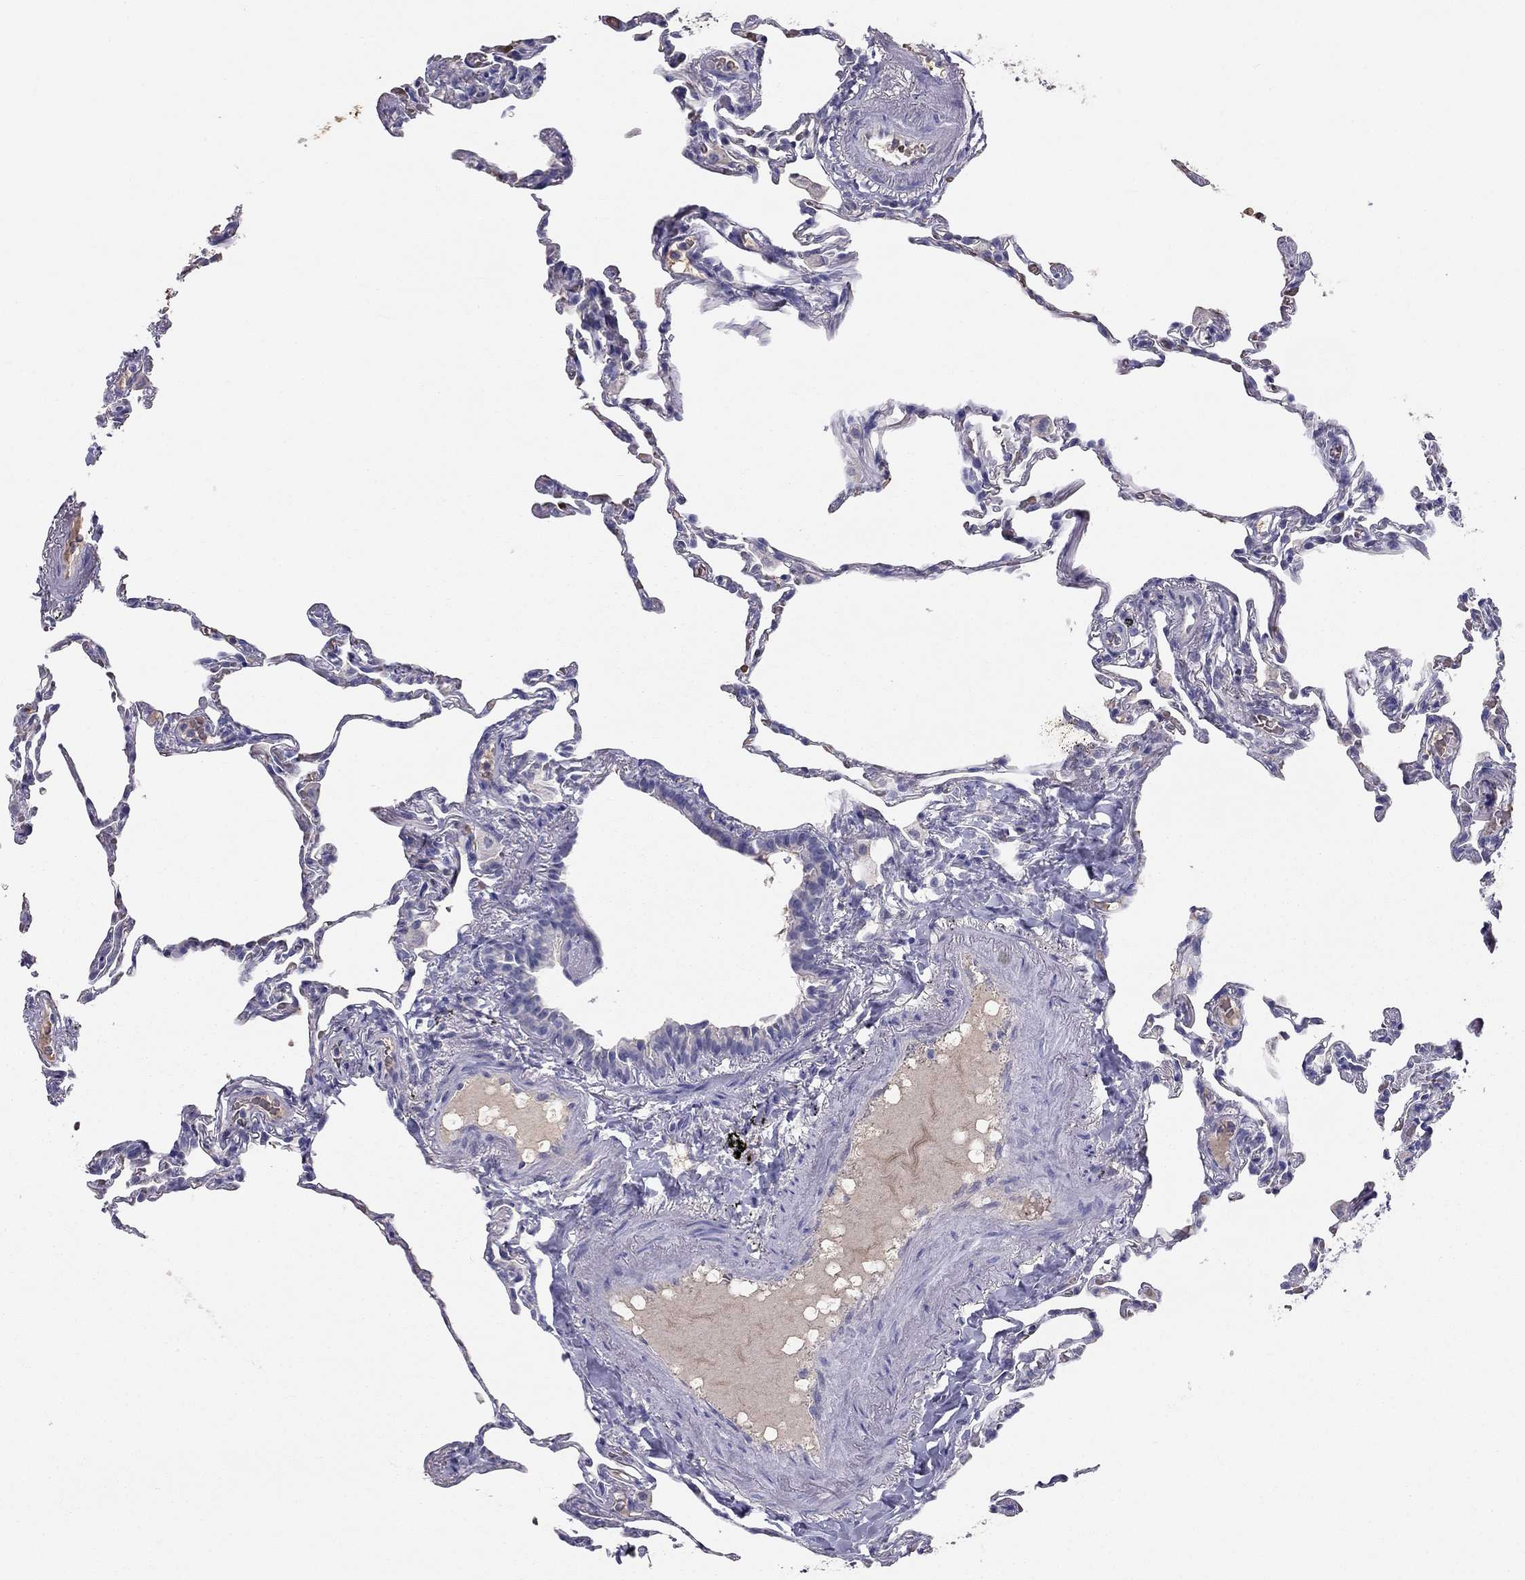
{"staining": {"intensity": "negative", "quantity": "none", "location": "none"}, "tissue": "lung", "cell_type": "Alveolar cells", "image_type": "normal", "snomed": [{"axis": "morphology", "description": "Normal tissue, NOS"}, {"axis": "topography", "description": "Lung"}], "caption": "High power microscopy image of an immunohistochemistry (IHC) micrograph of normal lung, revealing no significant staining in alveolar cells.", "gene": "RHCE", "patient": {"sex": "female", "age": 57}}